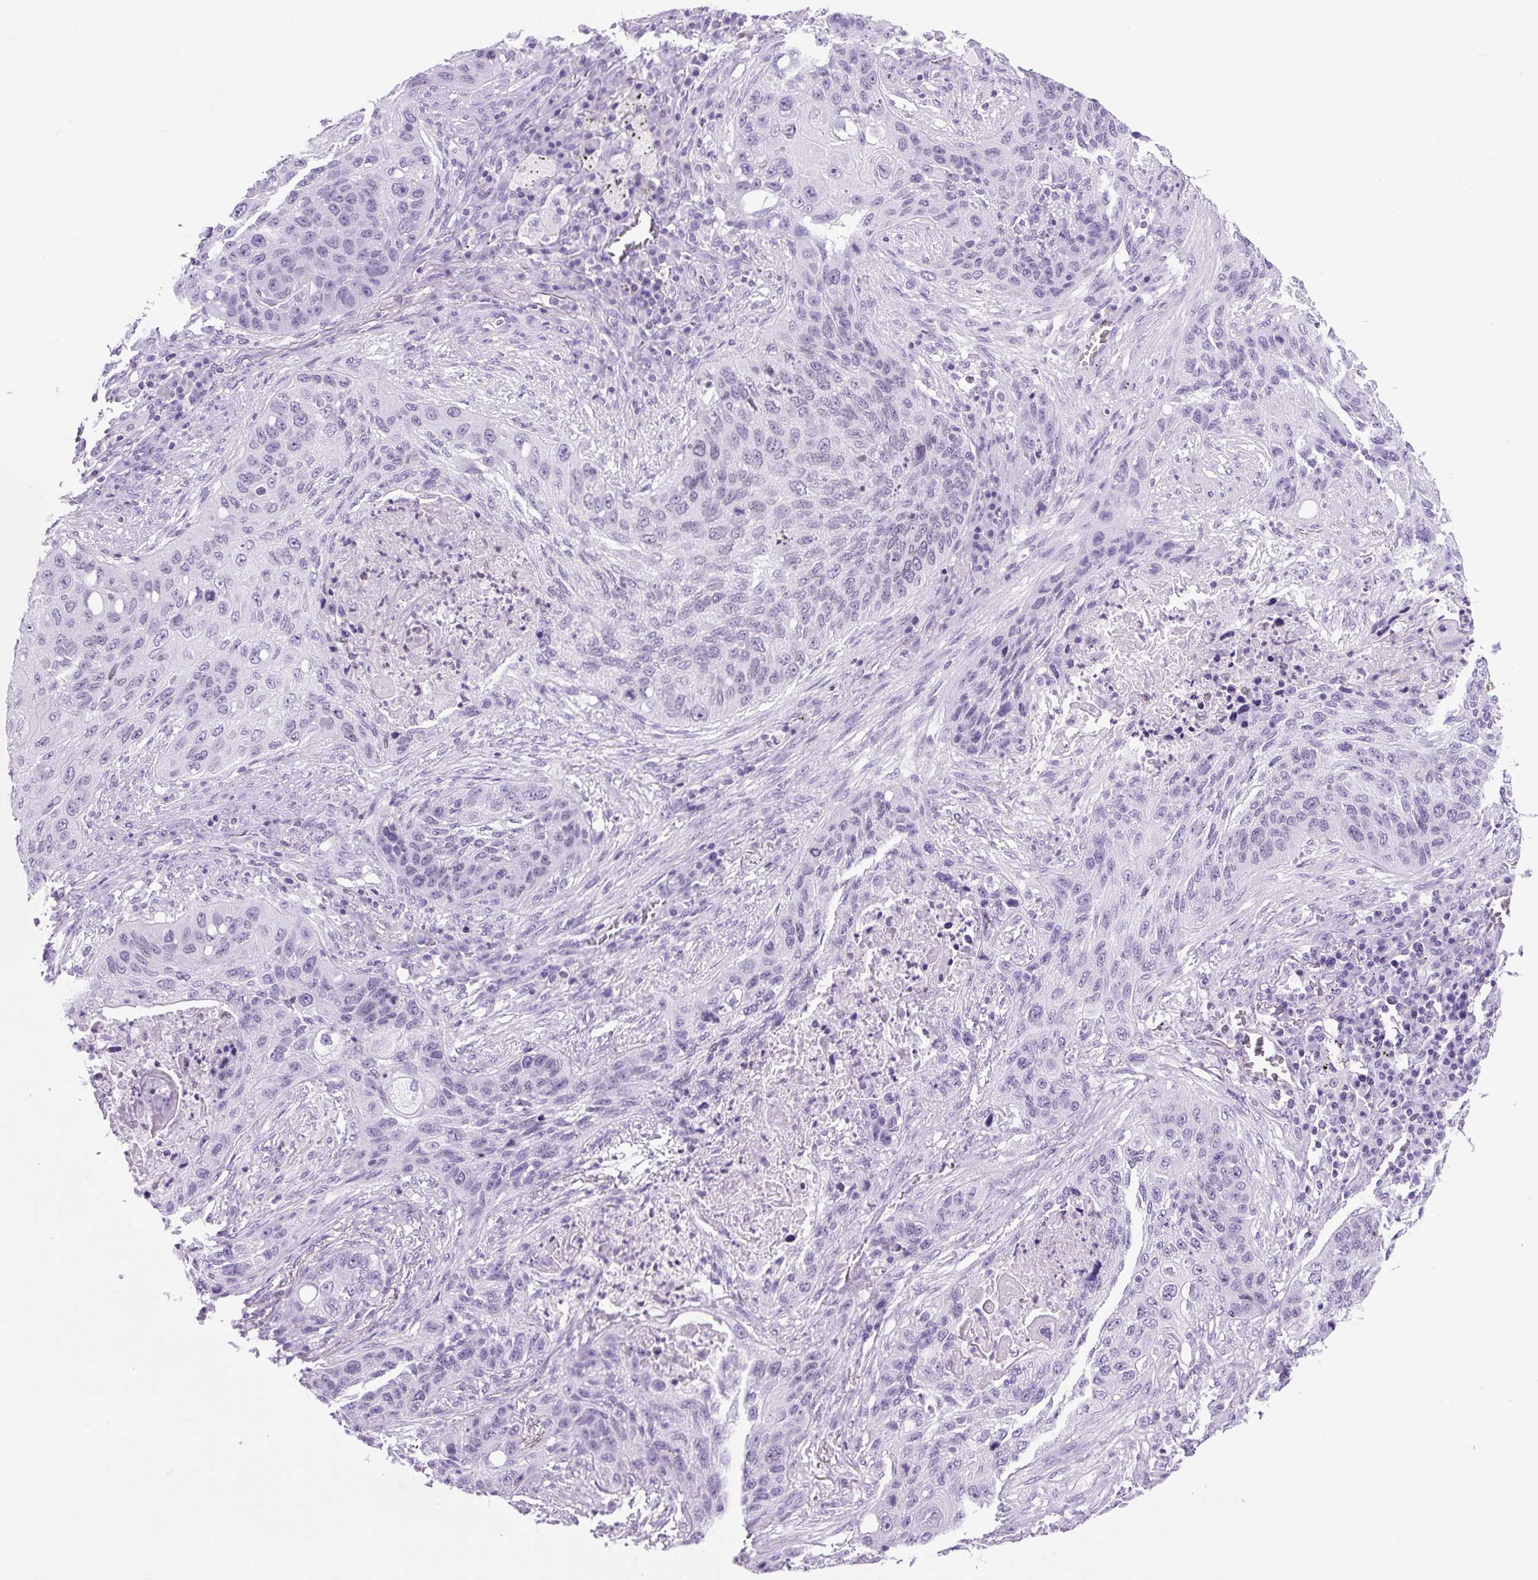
{"staining": {"intensity": "negative", "quantity": "none", "location": "none"}, "tissue": "lung cancer", "cell_type": "Tumor cells", "image_type": "cancer", "snomed": [{"axis": "morphology", "description": "Squamous cell carcinoma, NOS"}, {"axis": "topography", "description": "Lung"}], "caption": "A histopathology image of lung cancer (squamous cell carcinoma) stained for a protein demonstrates no brown staining in tumor cells.", "gene": "VPREB1", "patient": {"sex": "female", "age": 63}}